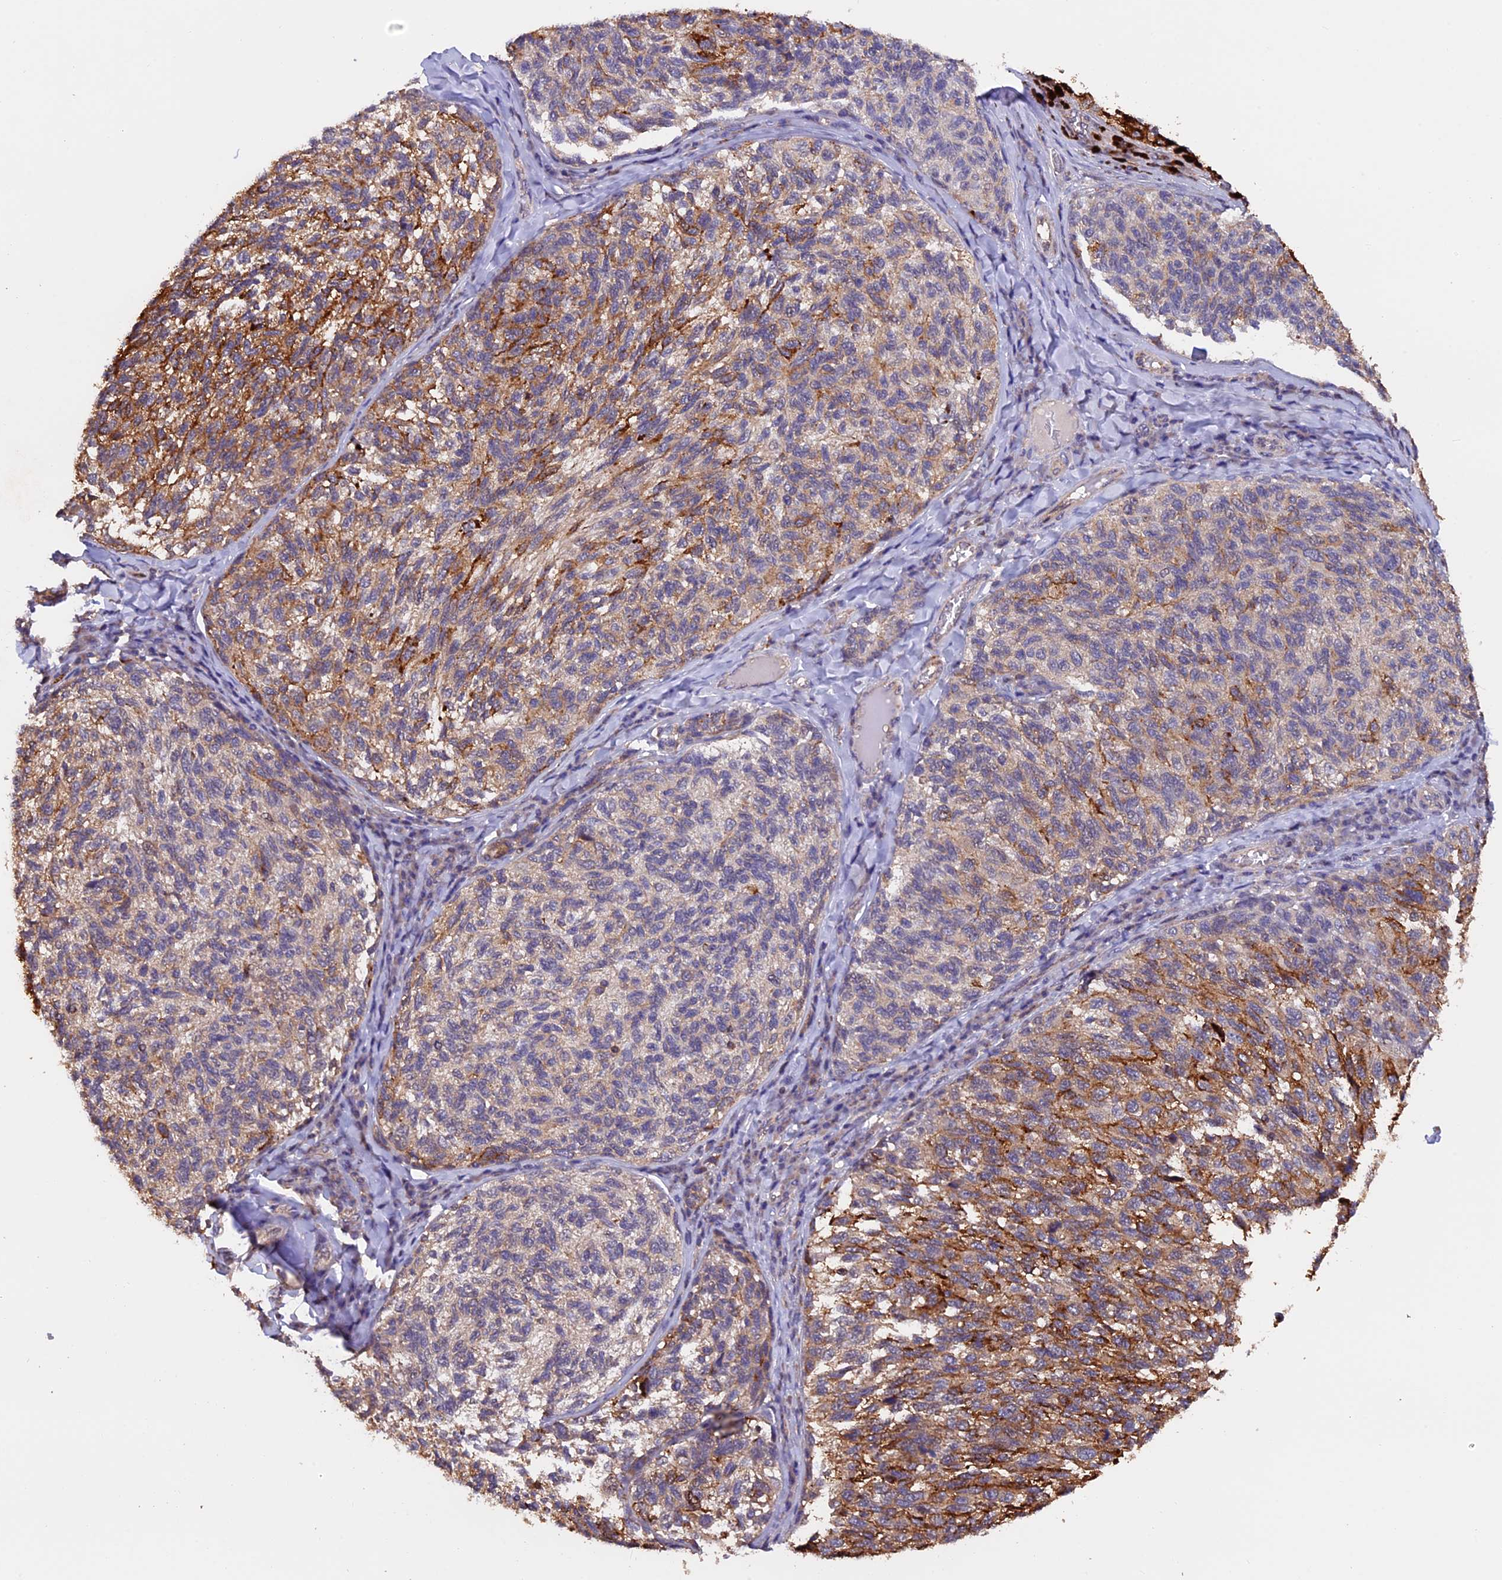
{"staining": {"intensity": "moderate", "quantity": "25%-75%", "location": "cytoplasmic/membranous"}, "tissue": "melanoma", "cell_type": "Tumor cells", "image_type": "cancer", "snomed": [{"axis": "morphology", "description": "Malignant melanoma, NOS"}, {"axis": "topography", "description": "Skin"}], "caption": "Human malignant melanoma stained with a protein marker displays moderate staining in tumor cells.", "gene": "PKD2L2", "patient": {"sex": "female", "age": 73}}